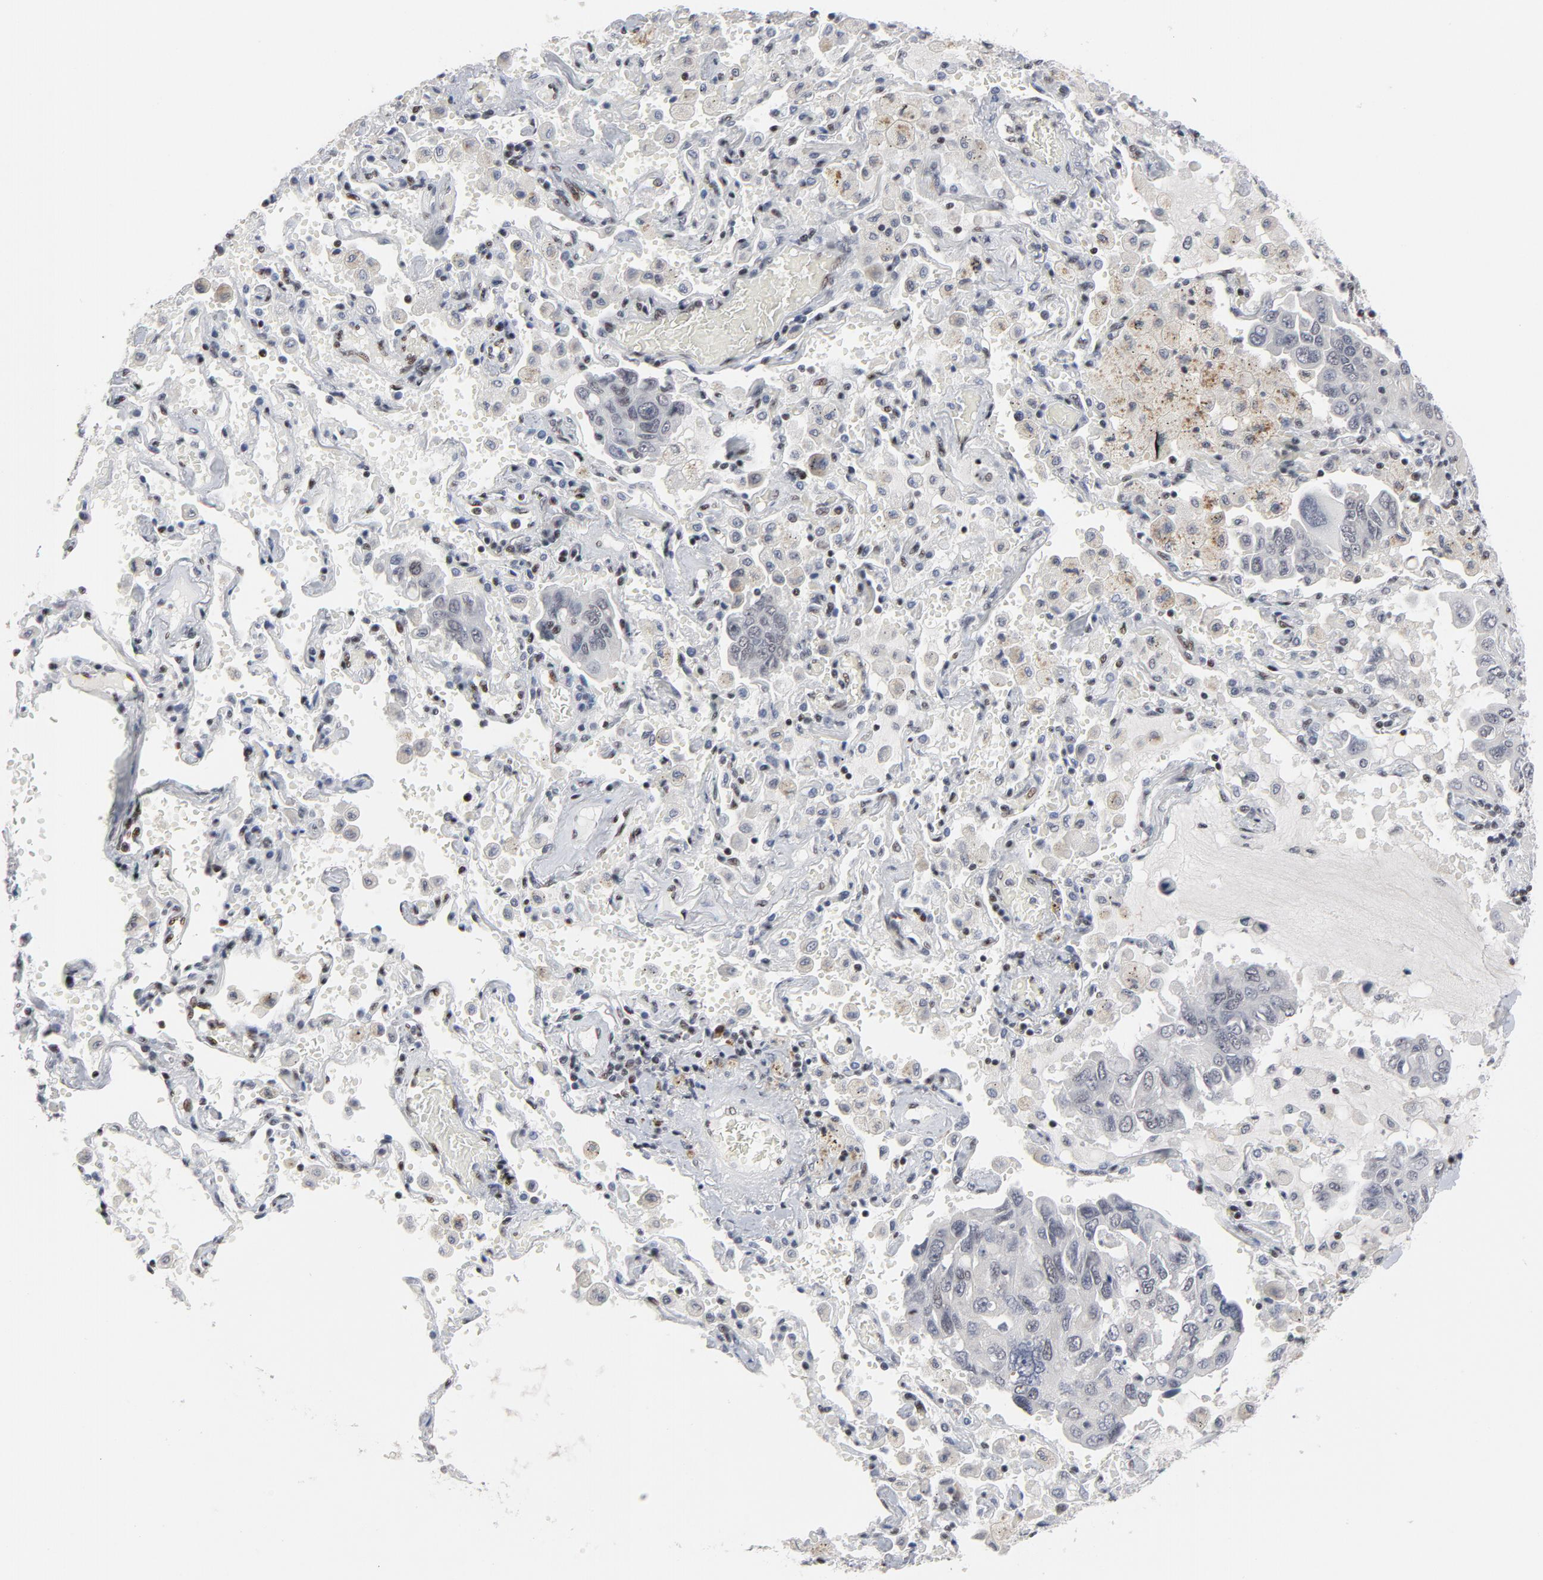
{"staining": {"intensity": "negative", "quantity": "none", "location": "none"}, "tissue": "lung cancer", "cell_type": "Tumor cells", "image_type": "cancer", "snomed": [{"axis": "morphology", "description": "Adenocarcinoma, NOS"}, {"axis": "topography", "description": "Lung"}], "caption": "A micrograph of human lung cancer (adenocarcinoma) is negative for staining in tumor cells.", "gene": "GABPA", "patient": {"sex": "male", "age": 64}}